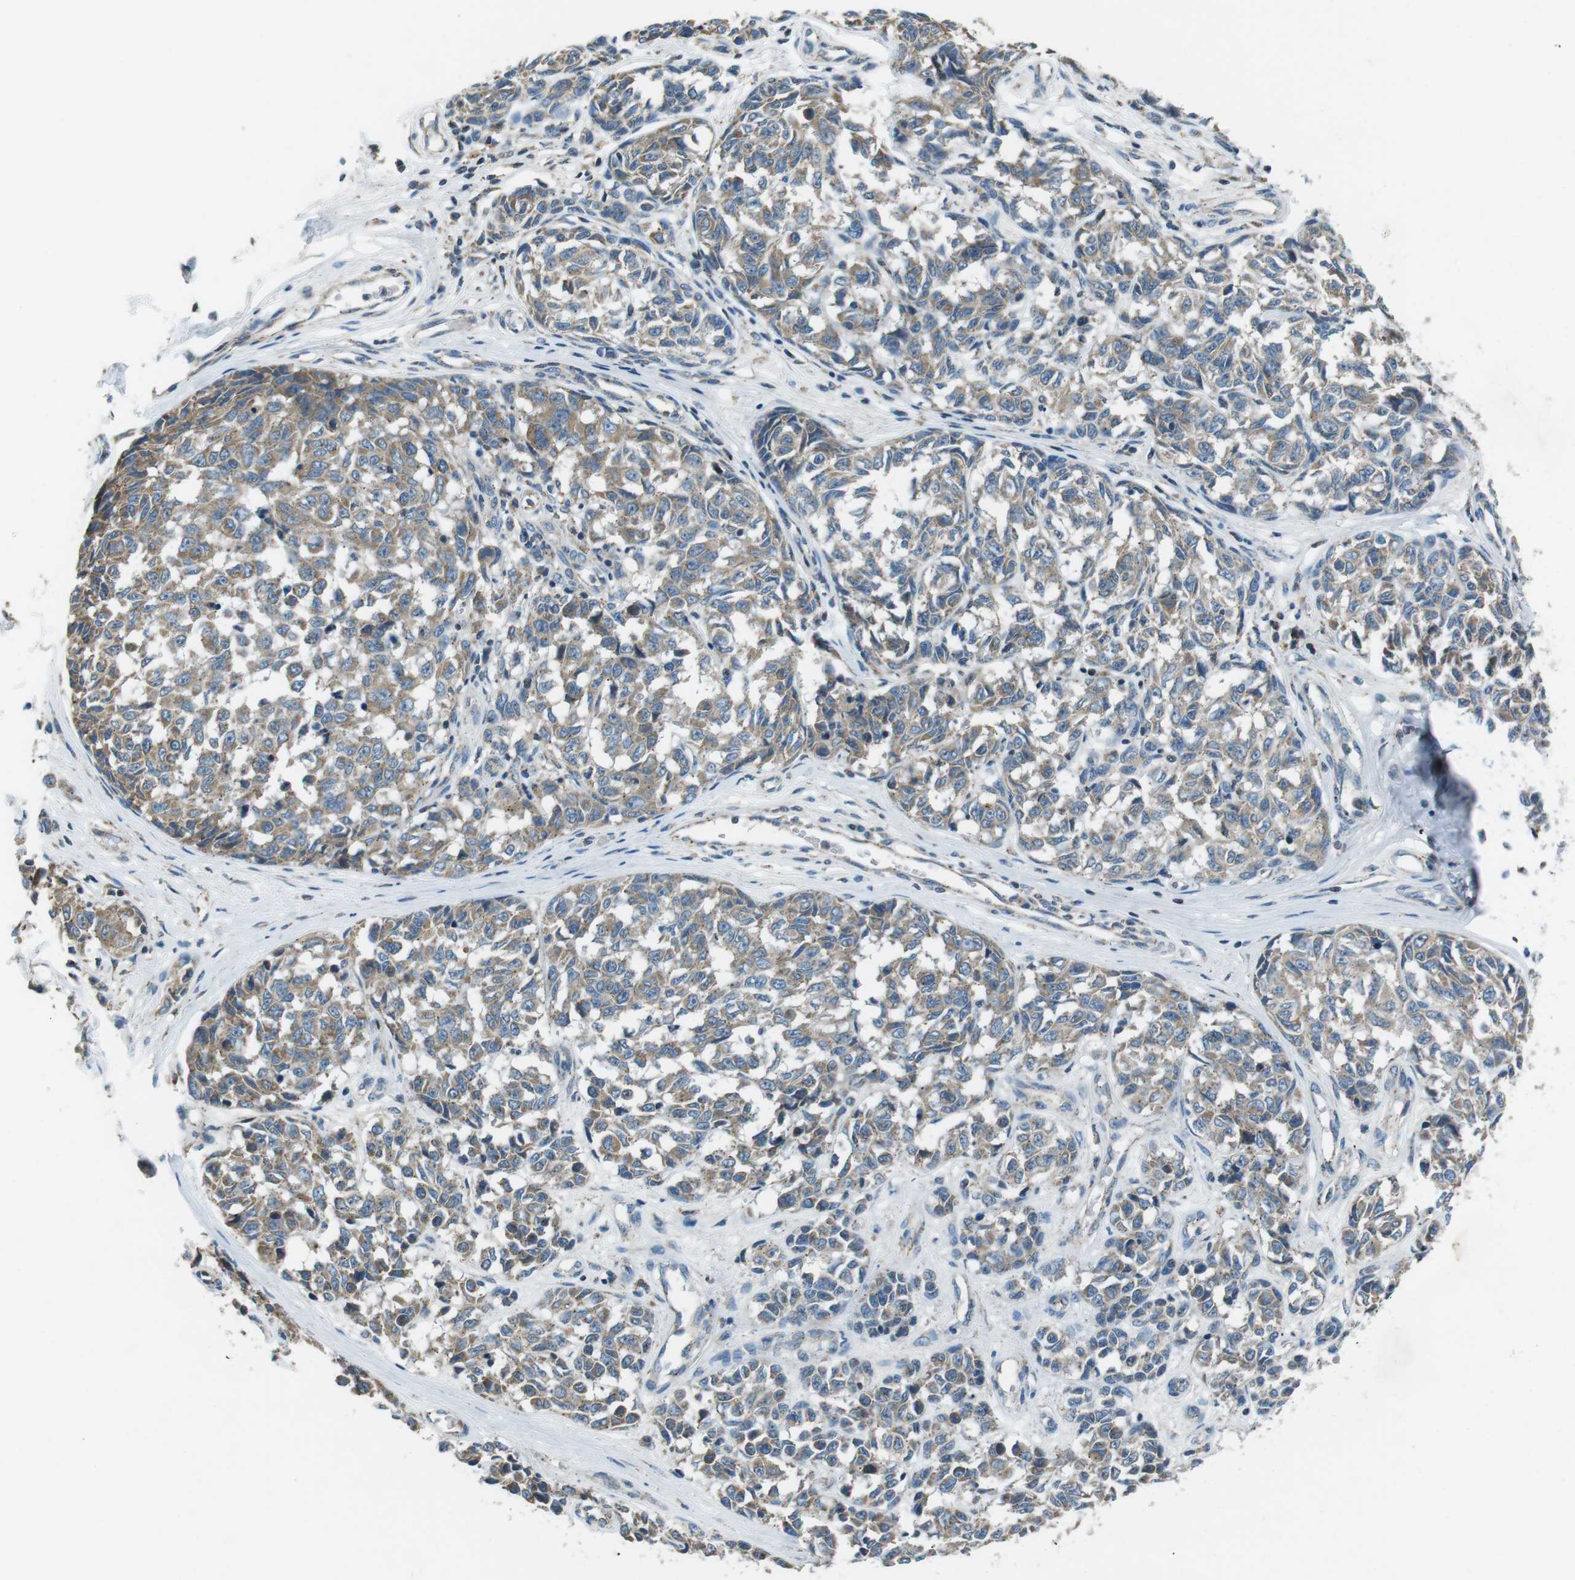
{"staining": {"intensity": "weak", "quantity": ">75%", "location": "cytoplasmic/membranous"}, "tissue": "melanoma", "cell_type": "Tumor cells", "image_type": "cancer", "snomed": [{"axis": "morphology", "description": "Malignant melanoma, NOS"}, {"axis": "topography", "description": "Skin"}], "caption": "High-power microscopy captured an immunohistochemistry photomicrograph of malignant melanoma, revealing weak cytoplasmic/membranous staining in about >75% of tumor cells.", "gene": "FAM3B", "patient": {"sex": "female", "age": 64}}